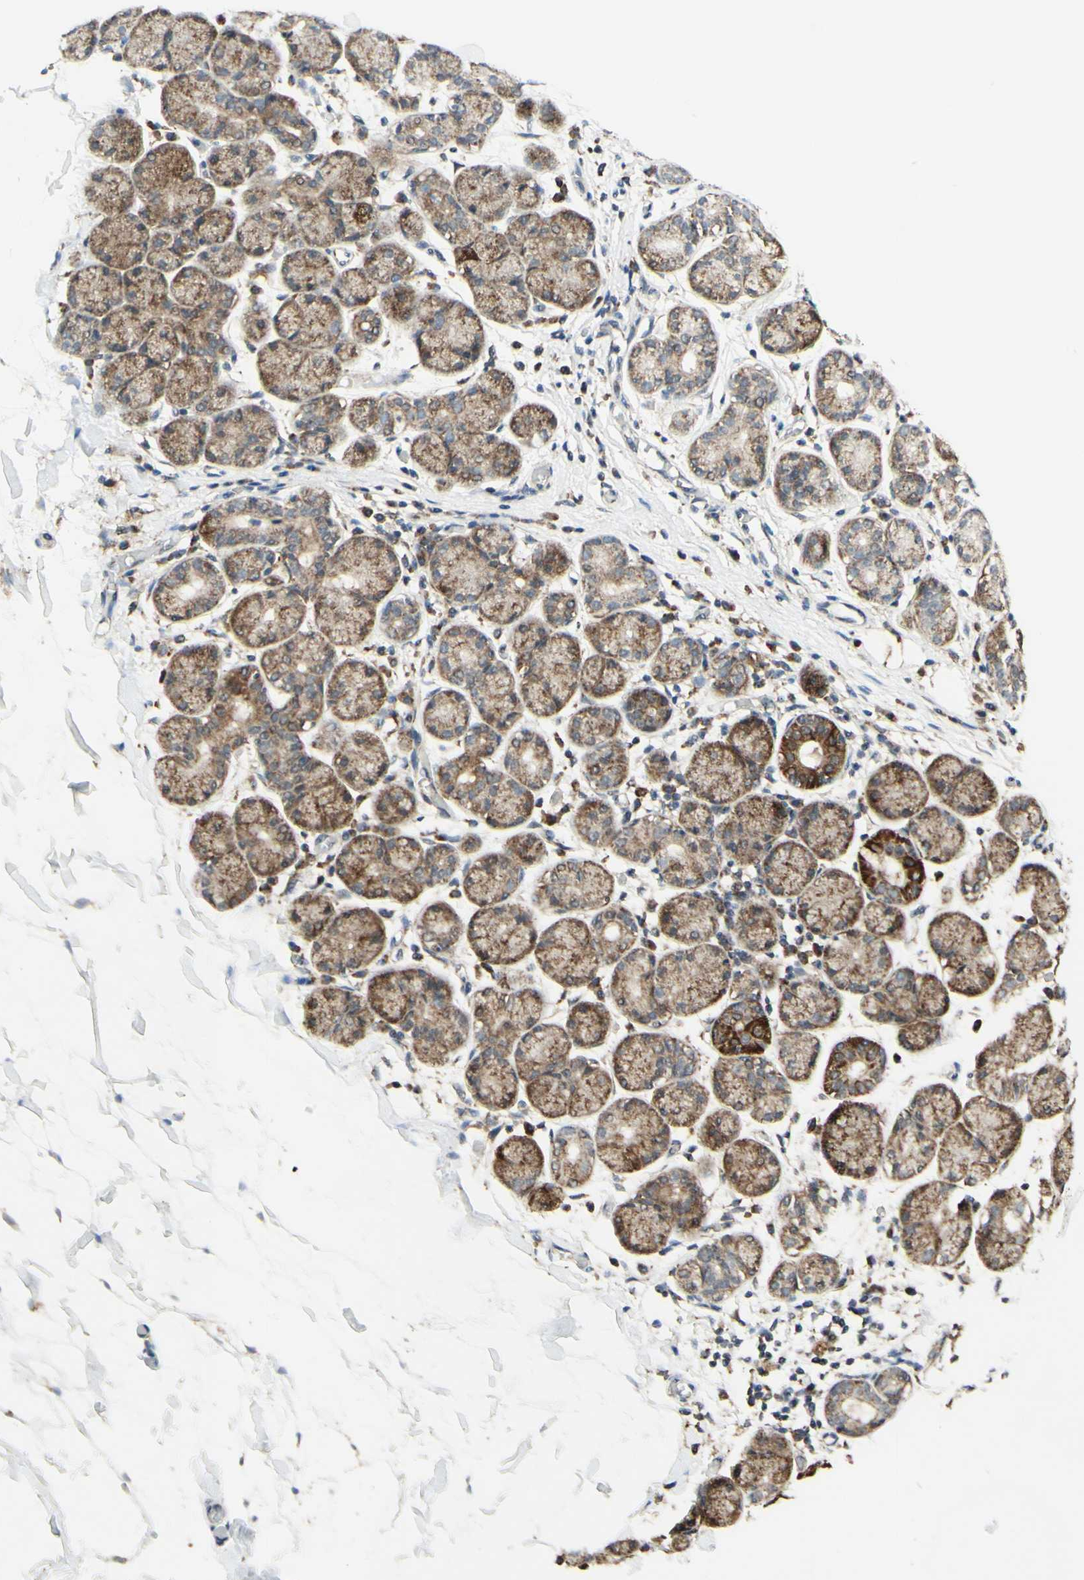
{"staining": {"intensity": "moderate", "quantity": ">75%", "location": "cytoplasmic/membranous"}, "tissue": "salivary gland", "cell_type": "Glandular cells", "image_type": "normal", "snomed": [{"axis": "morphology", "description": "Normal tissue, NOS"}, {"axis": "topography", "description": "Salivary gland"}], "caption": "Salivary gland stained with immunohistochemistry (IHC) displays moderate cytoplasmic/membranous expression in approximately >75% of glandular cells.", "gene": "DHRS3", "patient": {"sex": "female", "age": 24}}